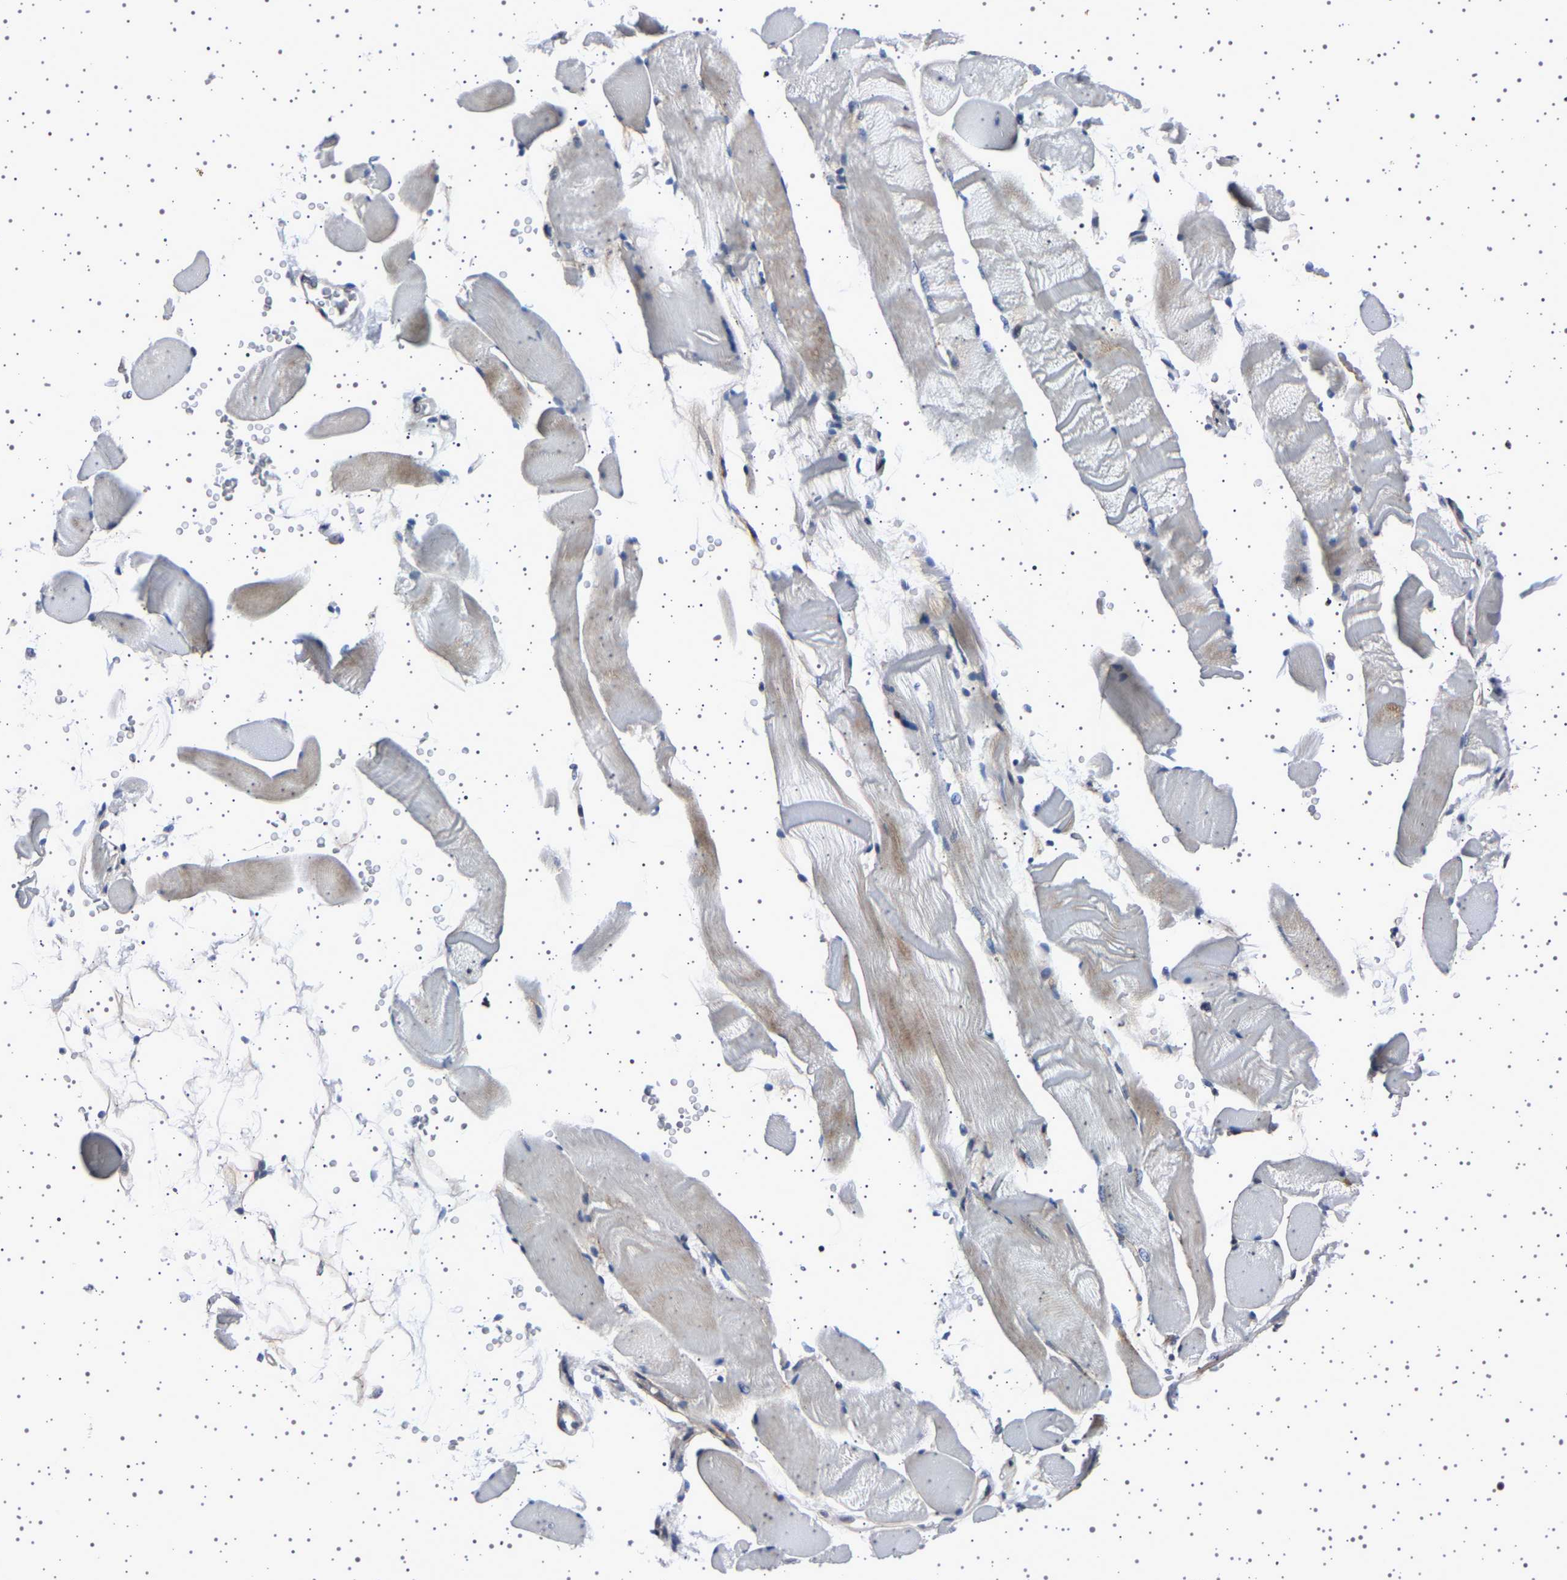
{"staining": {"intensity": "moderate", "quantity": "<25%", "location": "cytoplasmic/membranous"}, "tissue": "skeletal muscle", "cell_type": "Myocytes", "image_type": "normal", "snomed": [{"axis": "morphology", "description": "Normal tissue, NOS"}, {"axis": "topography", "description": "Skeletal muscle"}, {"axis": "topography", "description": "Peripheral nerve tissue"}], "caption": "Brown immunohistochemical staining in unremarkable skeletal muscle exhibits moderate cytoplasmic/membranous positivity in approximately <25% of myocytes.", "gene": "PAK5", "patient": {"sex": "female", "age": 84}}